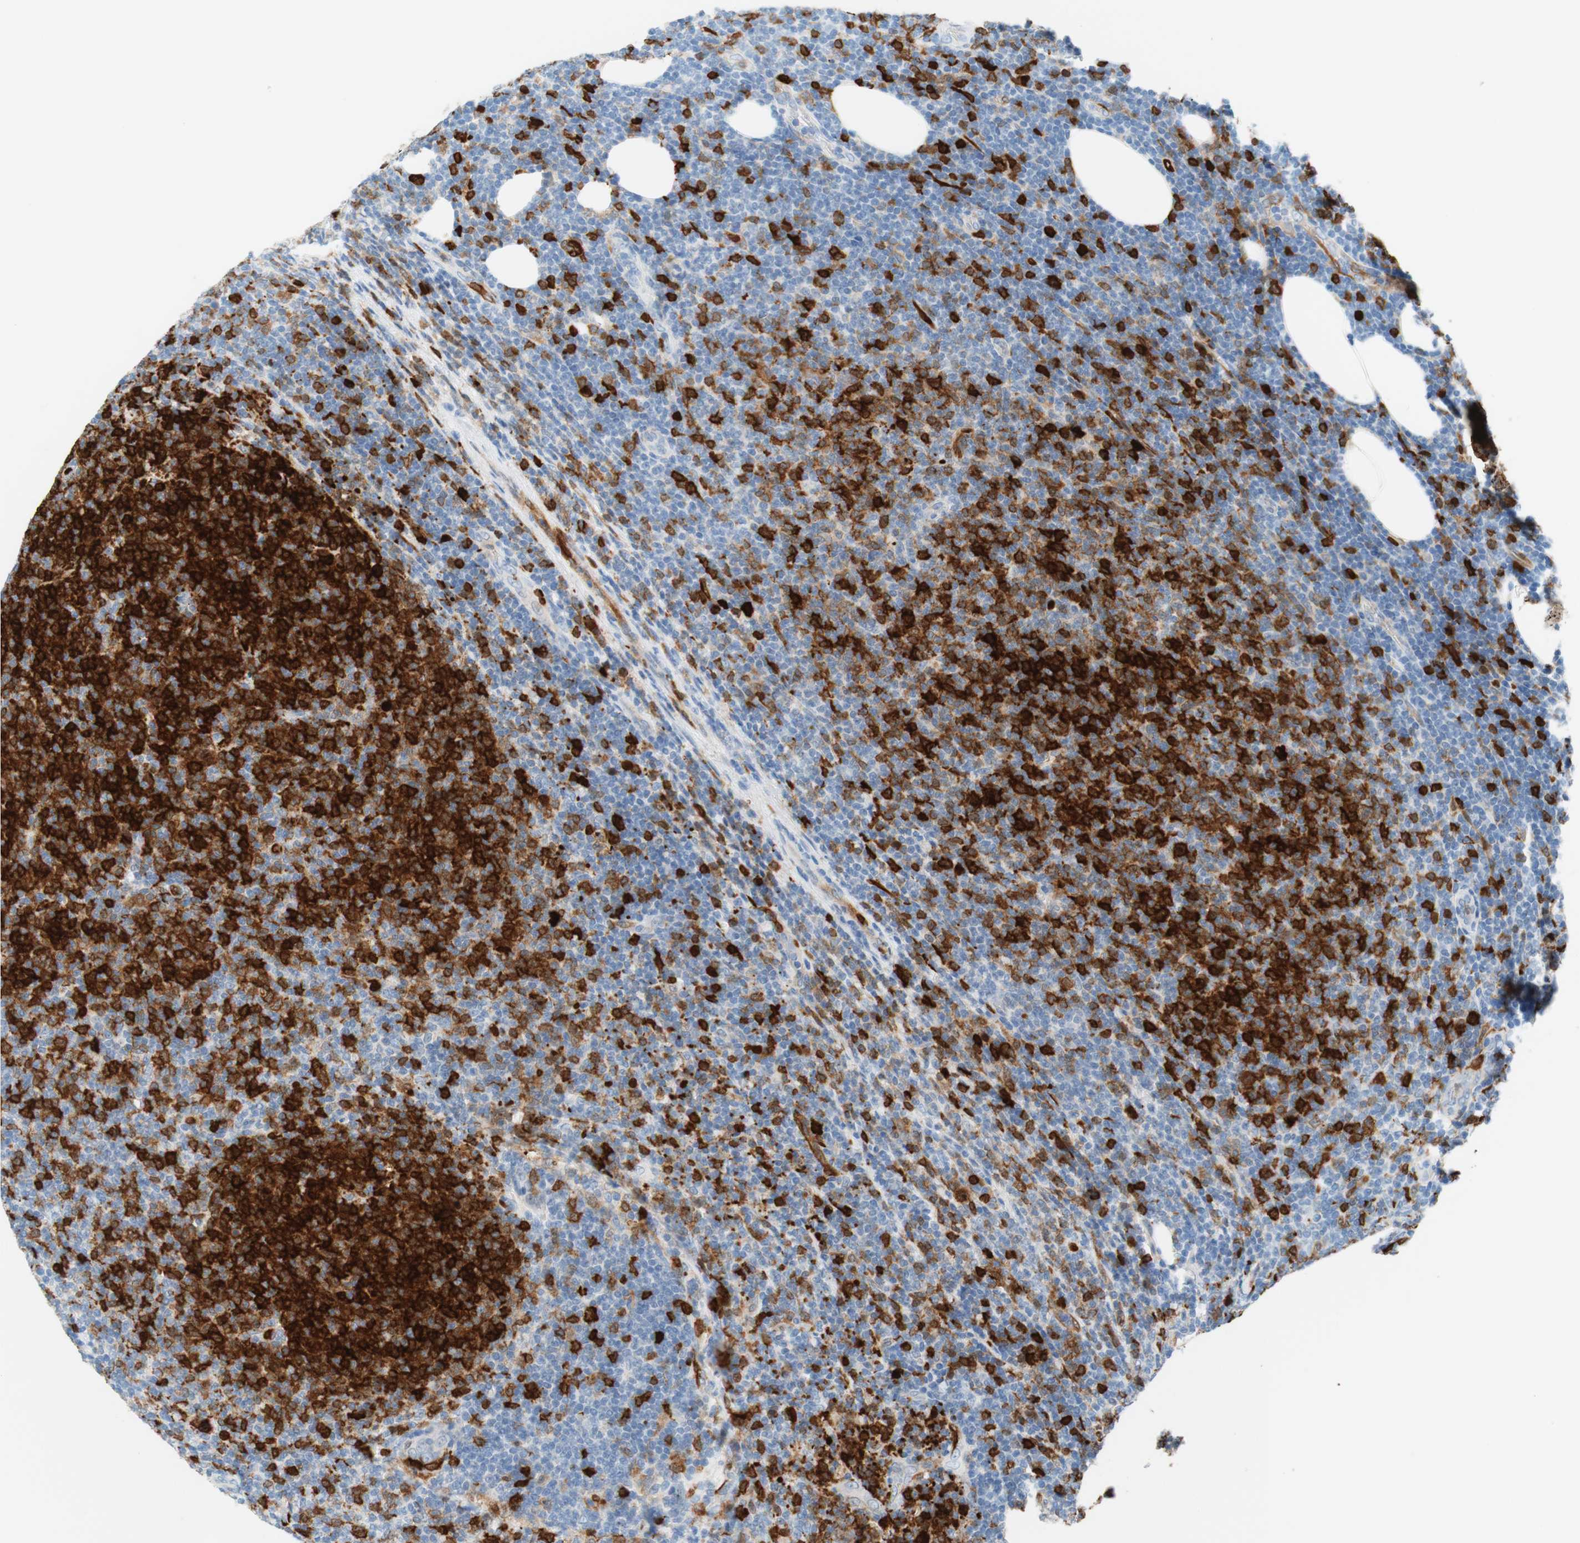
{"staining": {"intensity": "strong", "quantity": "25%-75%", "location": "cytoplasmic/membranous,nuclear"}, "tissue": "lymphoma", "cell_type": "Tumor cells", "image_type": "cancer", "snomed": [{"axis": "morphology", "description": "Malignant lymphoma, non-Hodgkin's type, Low grade"}, {"axis": "topography", "description": "Lymph node"}], "caption": "This histopathology image exhibits IHC staining of low-grade malignant lymphoma, non-Hodgkin's type, with high strong cytoplasmic/membranous and nuclear expression in approximately 25%-75% of tumor cells.", "gene": "STMN1", "patient": {"sex": "male", "age": 66}}